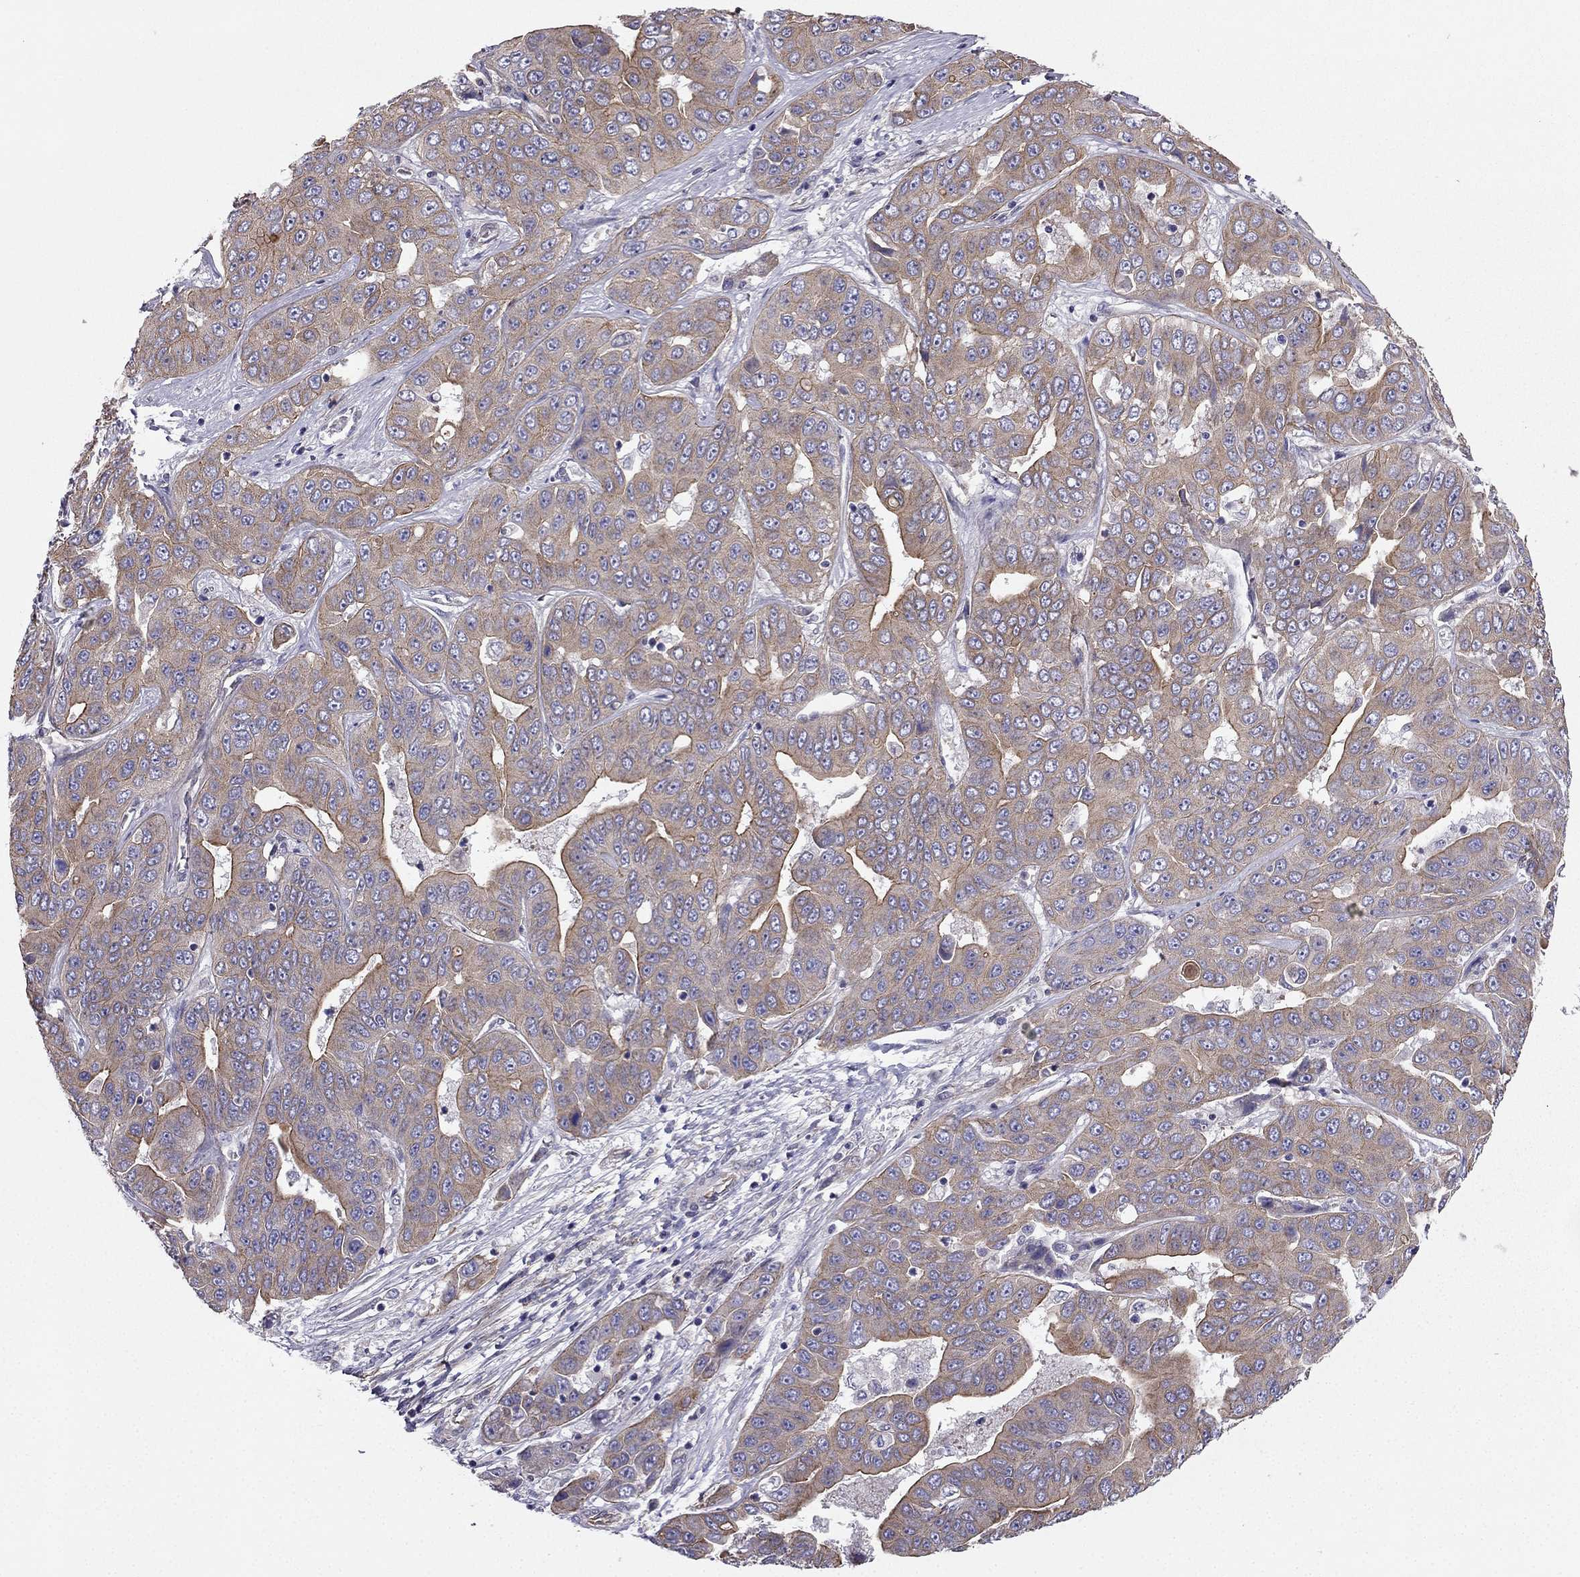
{"staining": {"intensity": "moderate", "quantity": "25%-75%", "location": "cytoplasmic/membranous"}, "tissue": "liver cancer", "cell_type": "Tumor cells", "image_type": "cancer", "snomed": [{"axis": "morphology", "description": "Cholangiocarcinoma"}, {"axis": "topography", "description": "Liver"}], "caption": "A micrograph of liver cholangiocarcinoma stained for a protein exhibits moderate cytoplasmic/membranous brown staining in tumor cells.", "gene": "ENOX1", "patient": {"sex": "female", "age": 52}}